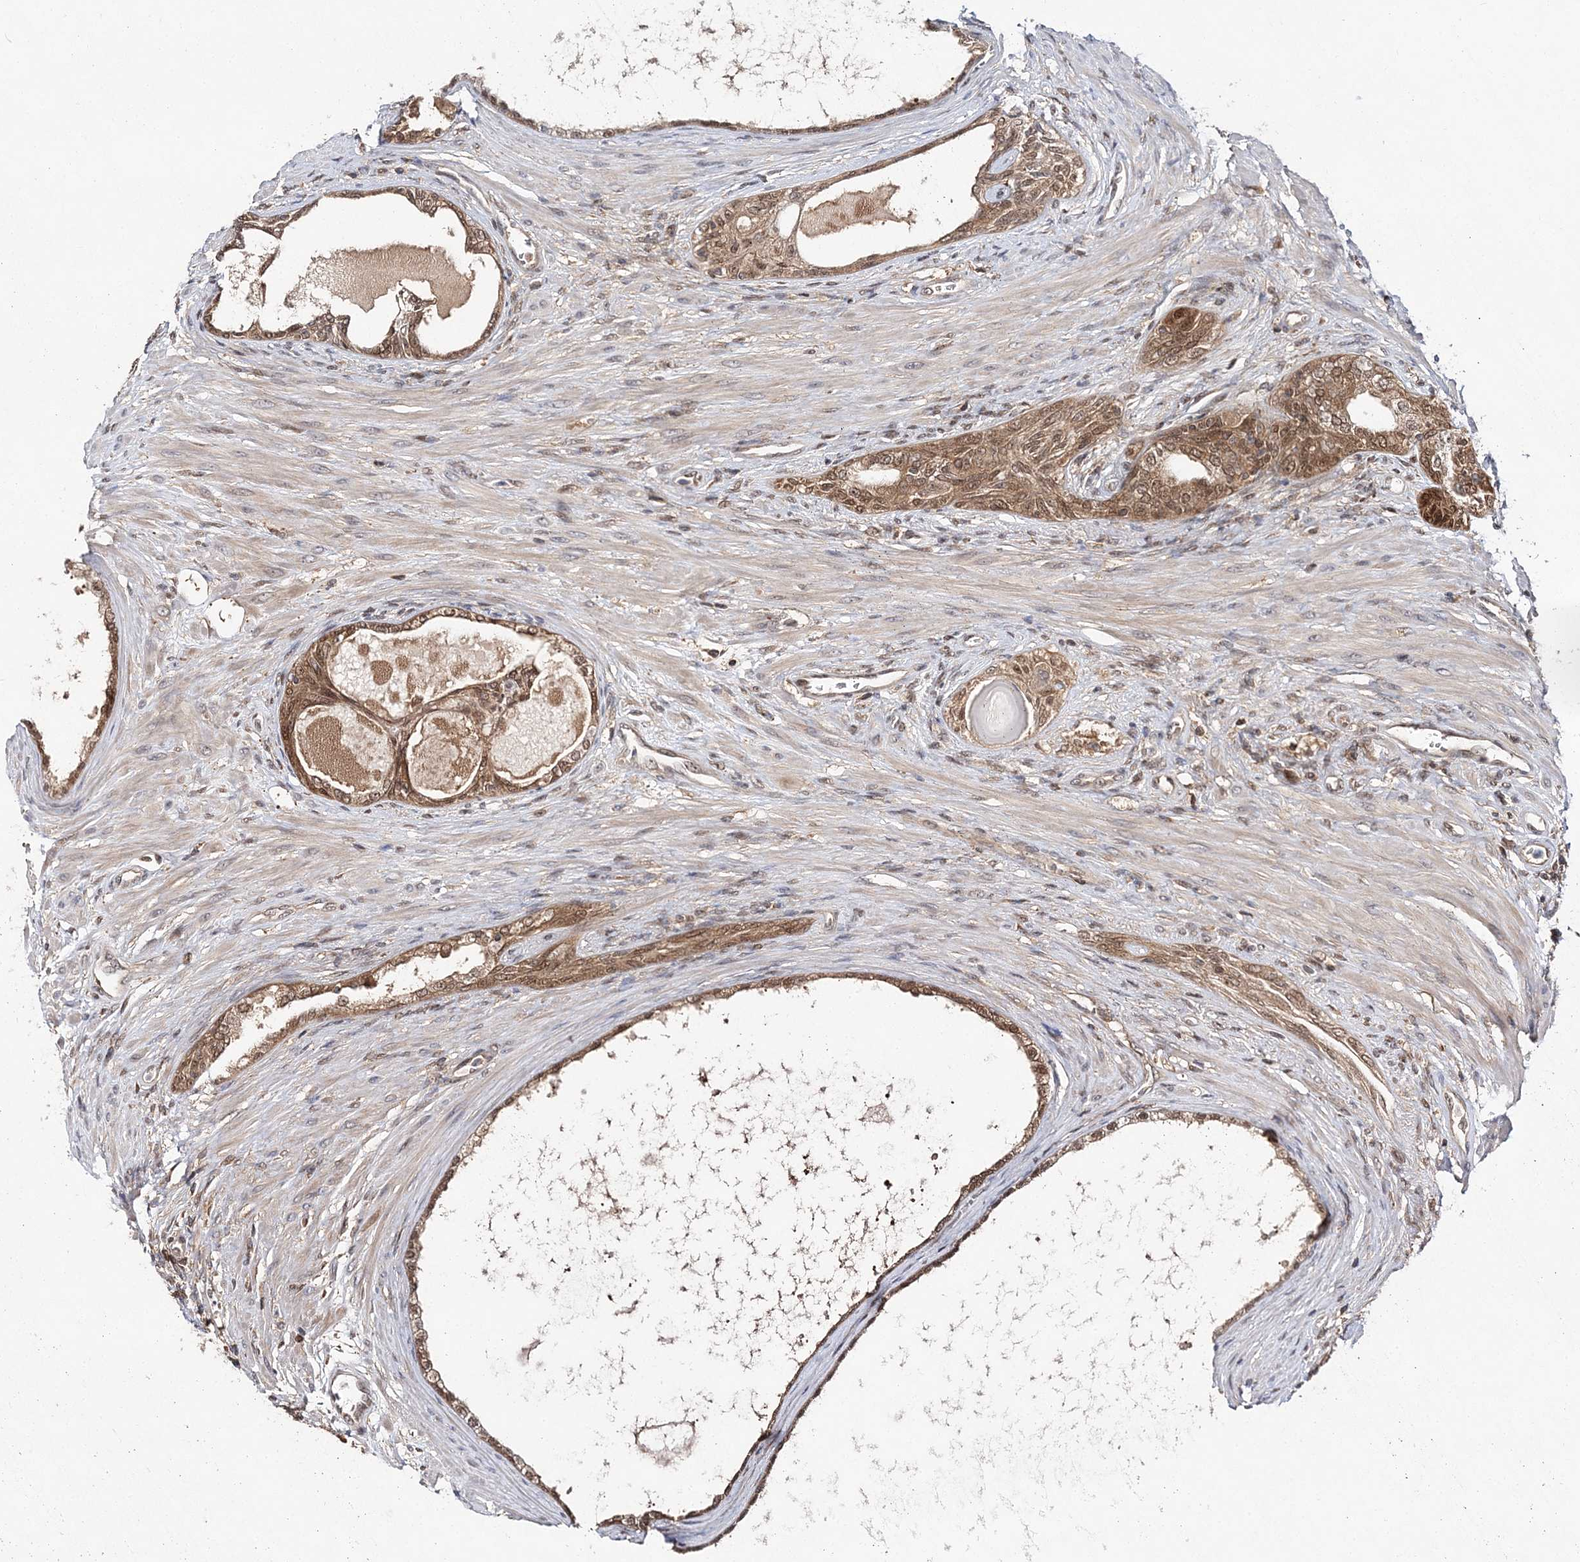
{"staining": {"intensity": "moderate", "quantity": ">75%", "location": "cytoplasmic/membranous,nuclear"}, "tissue": "prostate cancer", "cell_type": "Tumor cells", "image_type": "cancer", "snomed": [{"axis": "morphology", "description": "Normal tissue, NOS"}, {"axis": "morphology", "description": "Adenocarcinoma, Low grade"}, {"axis": "topography", "description": "Prostate"}, {"axis": "topography", "description": "Peripheral nerve tissue"}], "caption": "Immunohistochemical staining of prostate cancer reveals moderate cytoplasmic/membranous and nuclear protein staining in about >75% of tumor cells. (IHC, brightfield microscopy, high magnification).", "gene": "NIF3L1", "patient": {"sex": "male", "age": 71}}